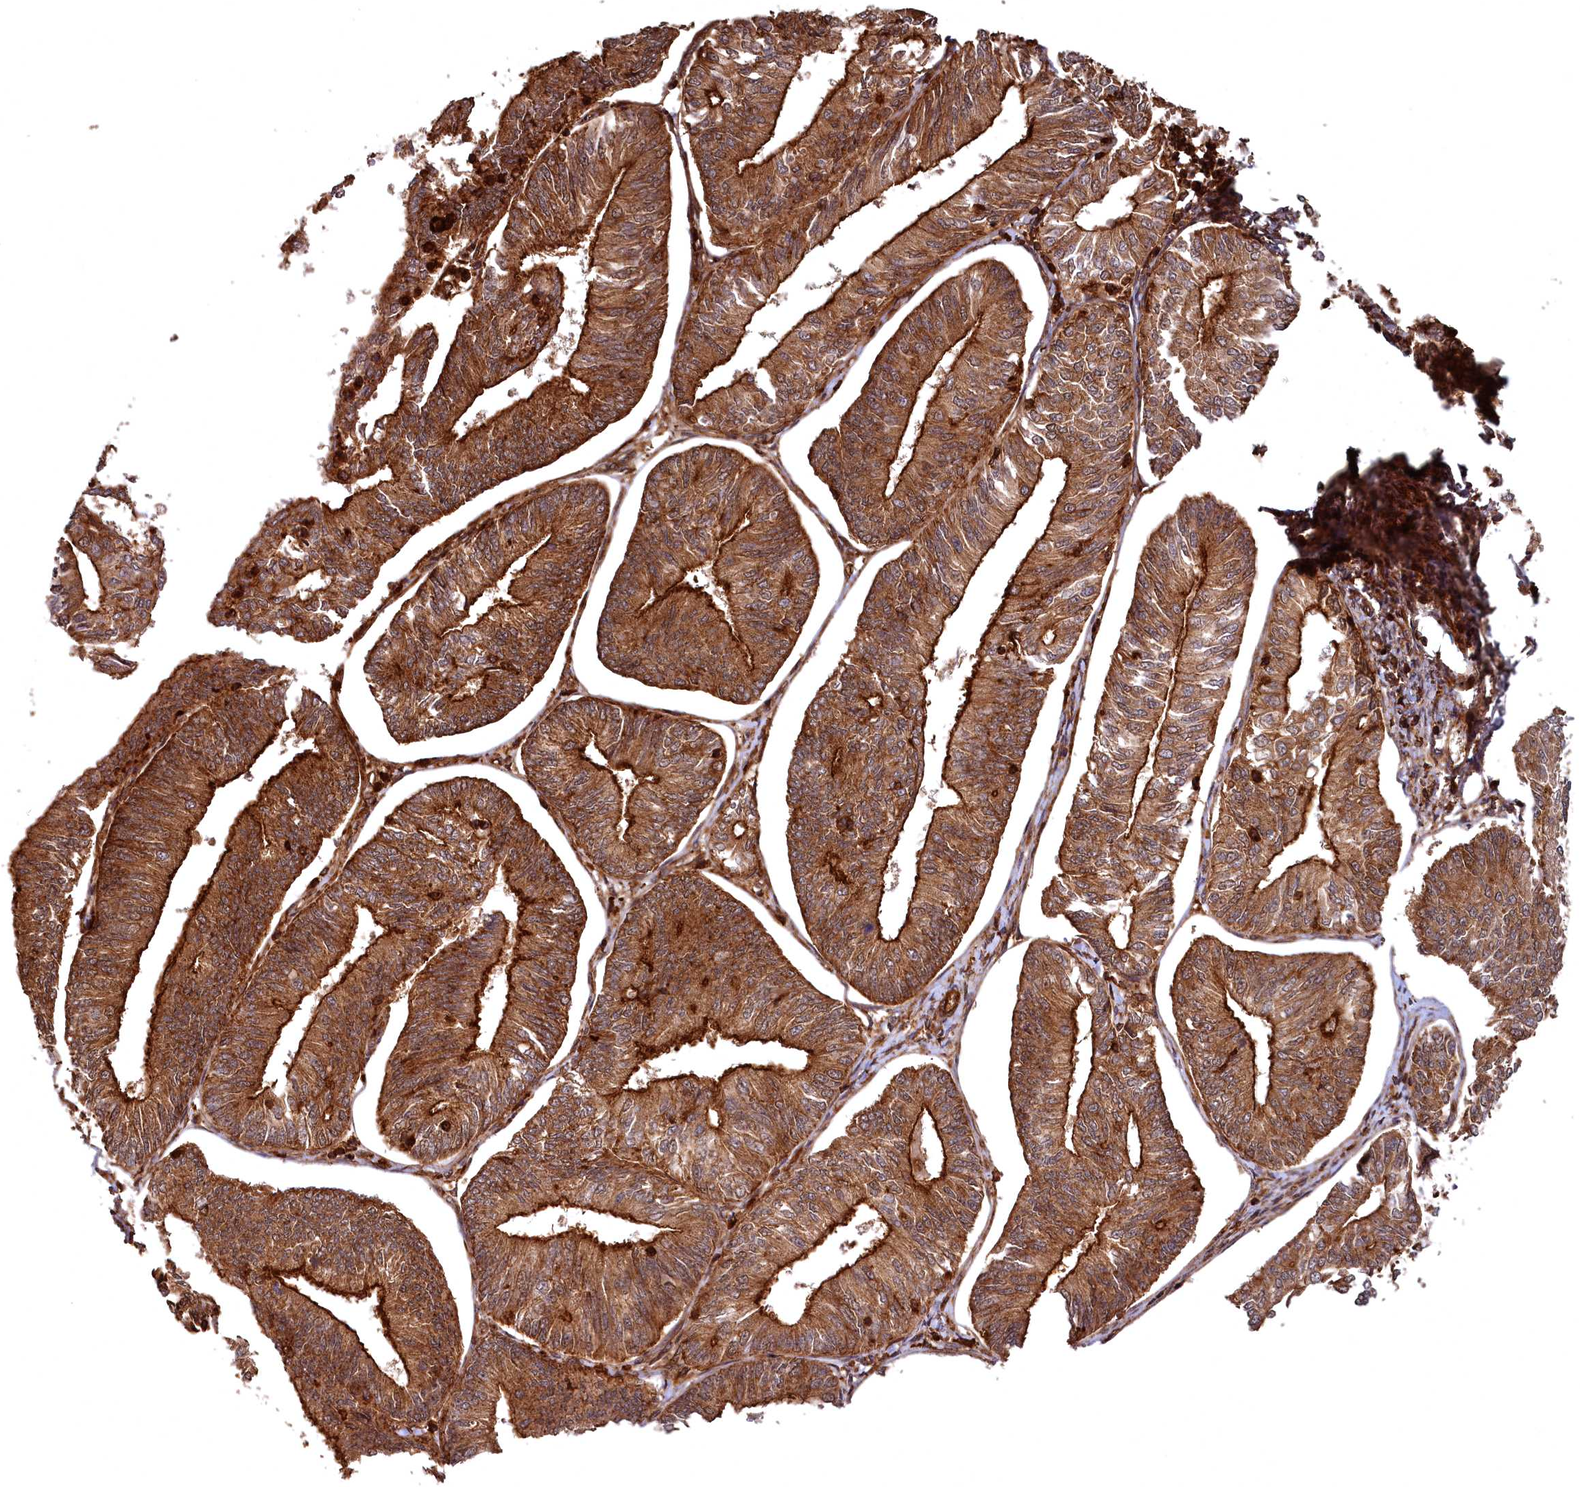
{"staining": {"intensity": "strong", "quantity": ">75%", "location": "cytoplasmic/membranous"}, "tissue": "endometrial cancer", "cell_type": "Tumor cells", "image_type": "cancer", "snomed": [{"axis": "morphology", "description": "Adenocarcinoma, NOS"}, {"axis": "topography", "description": "Endometrium"}], "caption": "Tumor cells display high levels of strong cytoplasmic/membranous expression in about >75% of cells in human endometrial cancer.", "gene": "STUB1", "patient": {"sex": "female", "age": 58}}